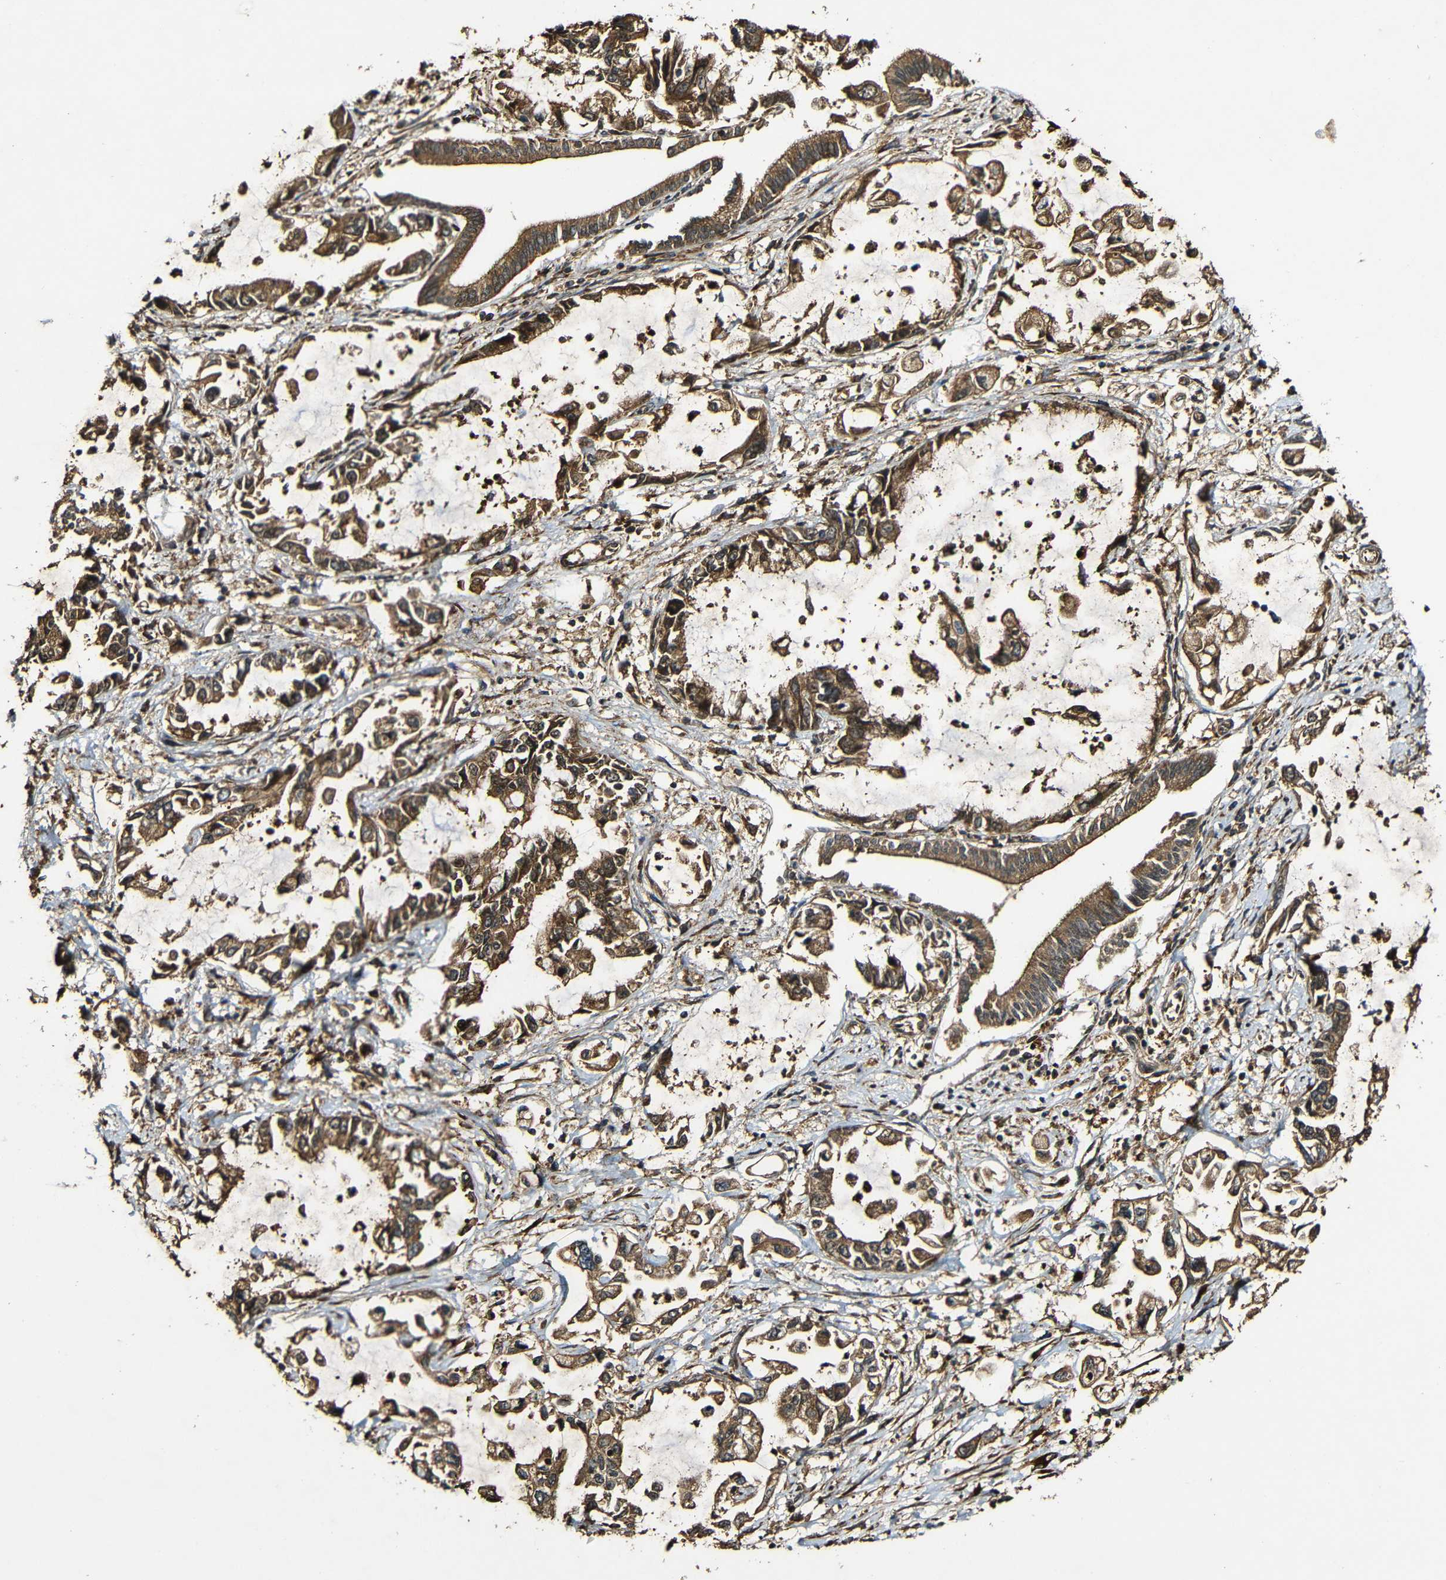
{"staining": {"intensity": "moderate", "quantity": ">75%", "location": "cytoplasmic/membranous"}, "tissue": "pancreatic cancer", "cell_type": "Tumor cells", "image_type": "cancer", "snomed": [{"axis": "morphology", "description": "Adenocarcinoma, NOS"}, {"axis": "topography", "description": "Pancreas"}], "caption": "A histopathology image of human pancreatic cancer stained for a protein reveals moderate cytoplasmic/membranous brown staining in tumor cells.", "gene": "CASP8", "patient": {"sex": "male", "age": 56}}